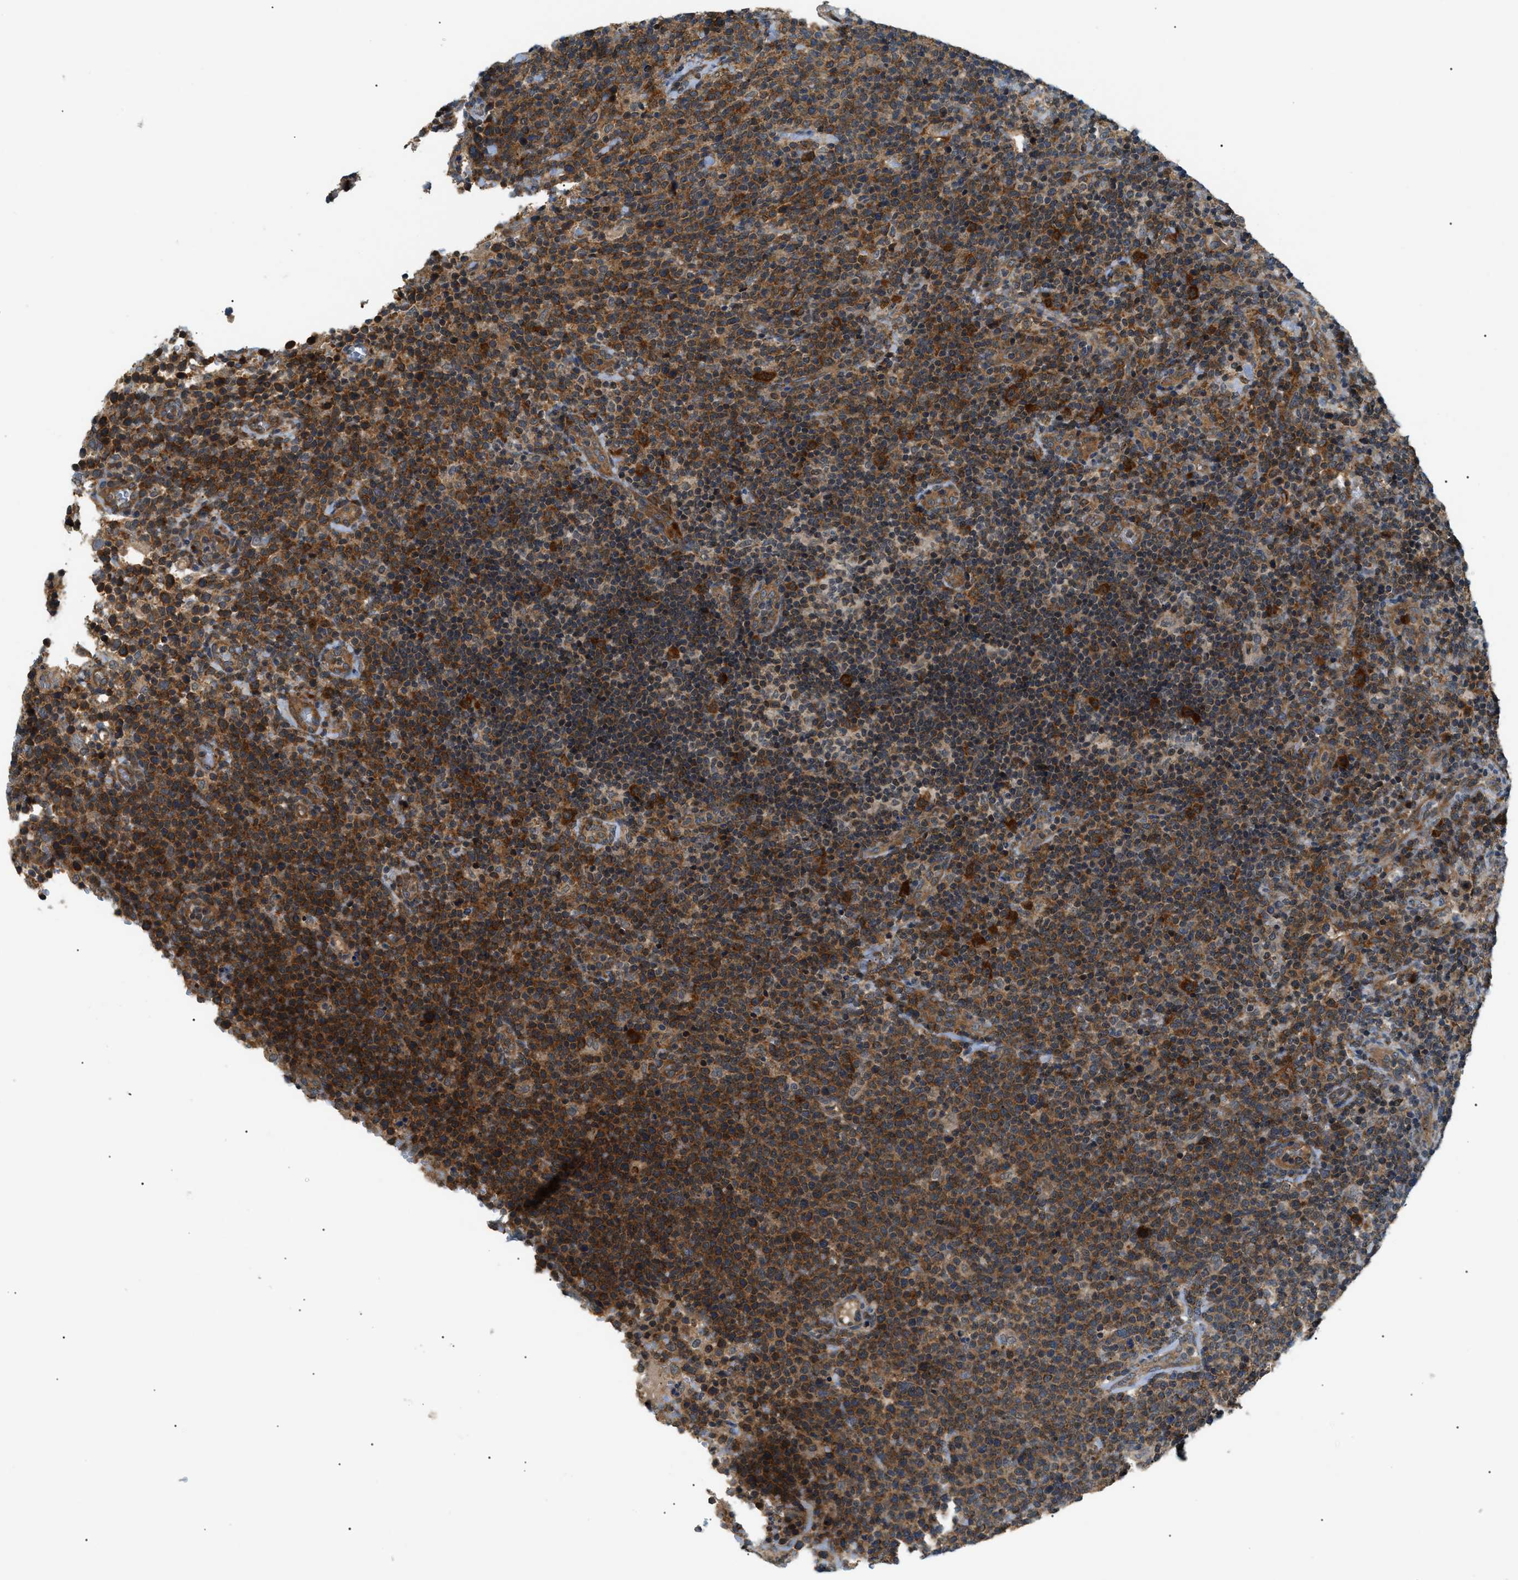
{"staining": {"intensity": "moderate", "quantity": ">75%", "location": "cytoplasmic/membranous"}, "tissue": "lymphoma", "cell_type": "Tumor cells", "image_type": "cancer", "snomed": [{"axis": "morphology", "description": "Malignant lymphoma, non-Hodgkin's type, High grade"}, {"axis": "topography", "description": "Lymph node"}], "caption": "IHC micrograph of neoplastic tissue: human high-grade malignant lymphoma, non-Hodgkin's type stained using immunohistochemistry (IHC) exhibits medium levels of moderate protein expression localized specifically in the cytoplasmic/membranous of tumor cells, appearing as a cytoplasmic/membranous brown color.", "gene": "SRPK1", "patient": {"sex": "male", "age": 61}}